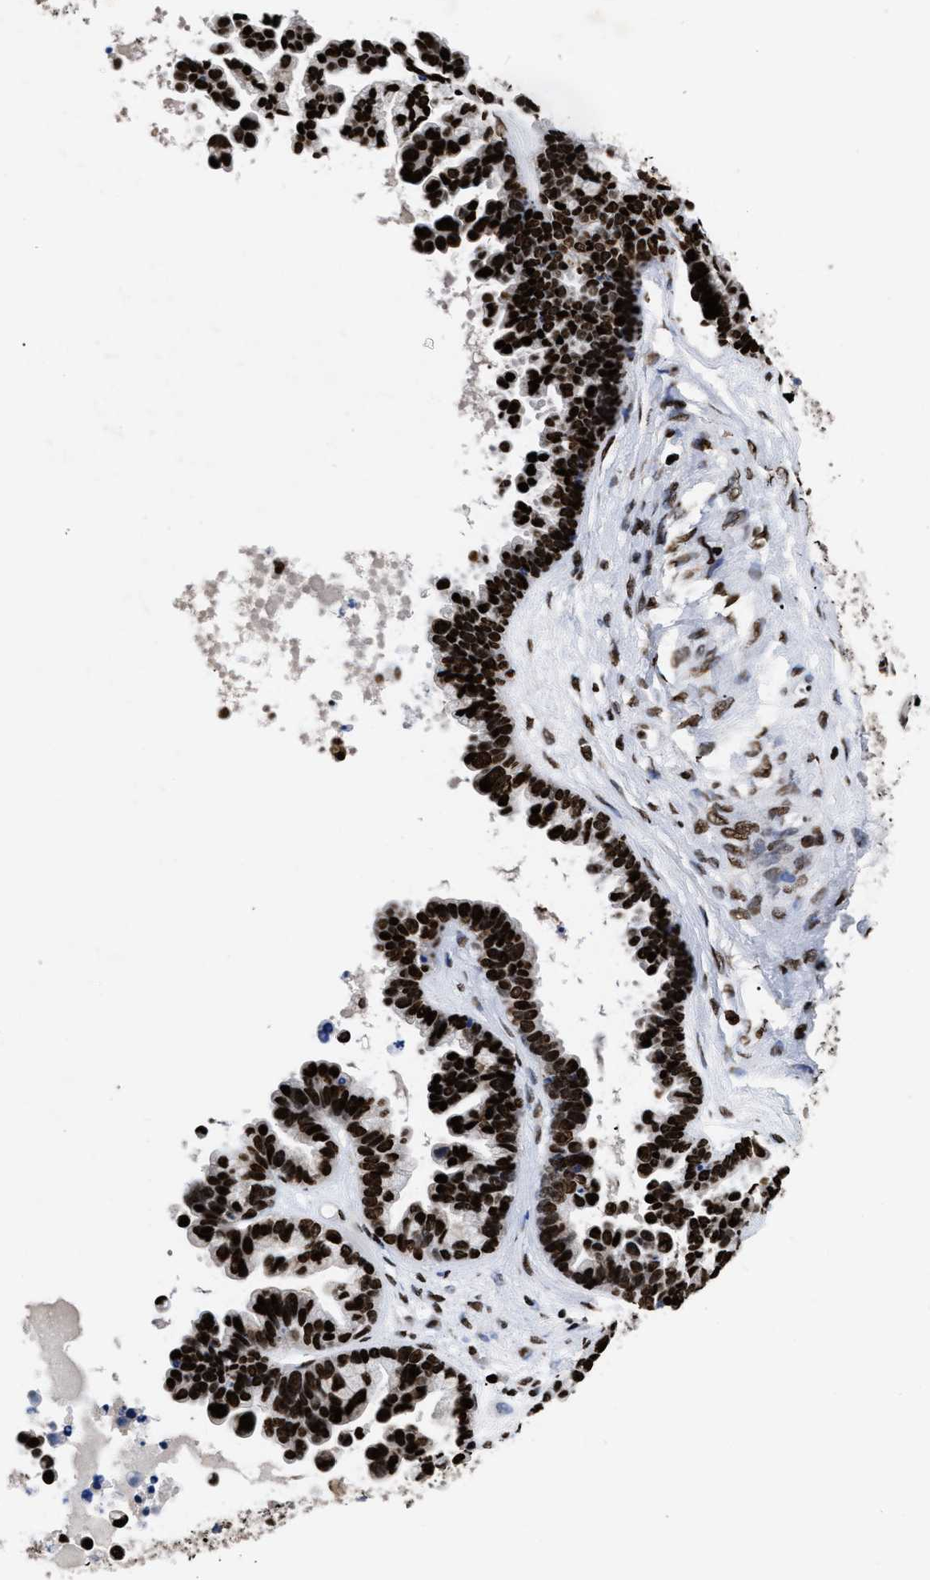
{"staining": {"intensity": "strong", "quantity": ">75%", "location": "nuclear"}, "tissue": "ovarian cancer", "cell_type": "Tumor cells", "image_type": "cancer", "snomed": [{"axis": "morphology", "description": "Cystadenocarcinoma, serous, NOS"}, {"axis": "topography", "description": "Ovary"}], "caption": "Brown immunohistochemical staining in serous cystadenocarcinoma (ovarian) exhibits strong nuclear staining in about >75% of tumor cells.", "gene": "CALHM3", "patient": {"sex": "female", "age": 56}}